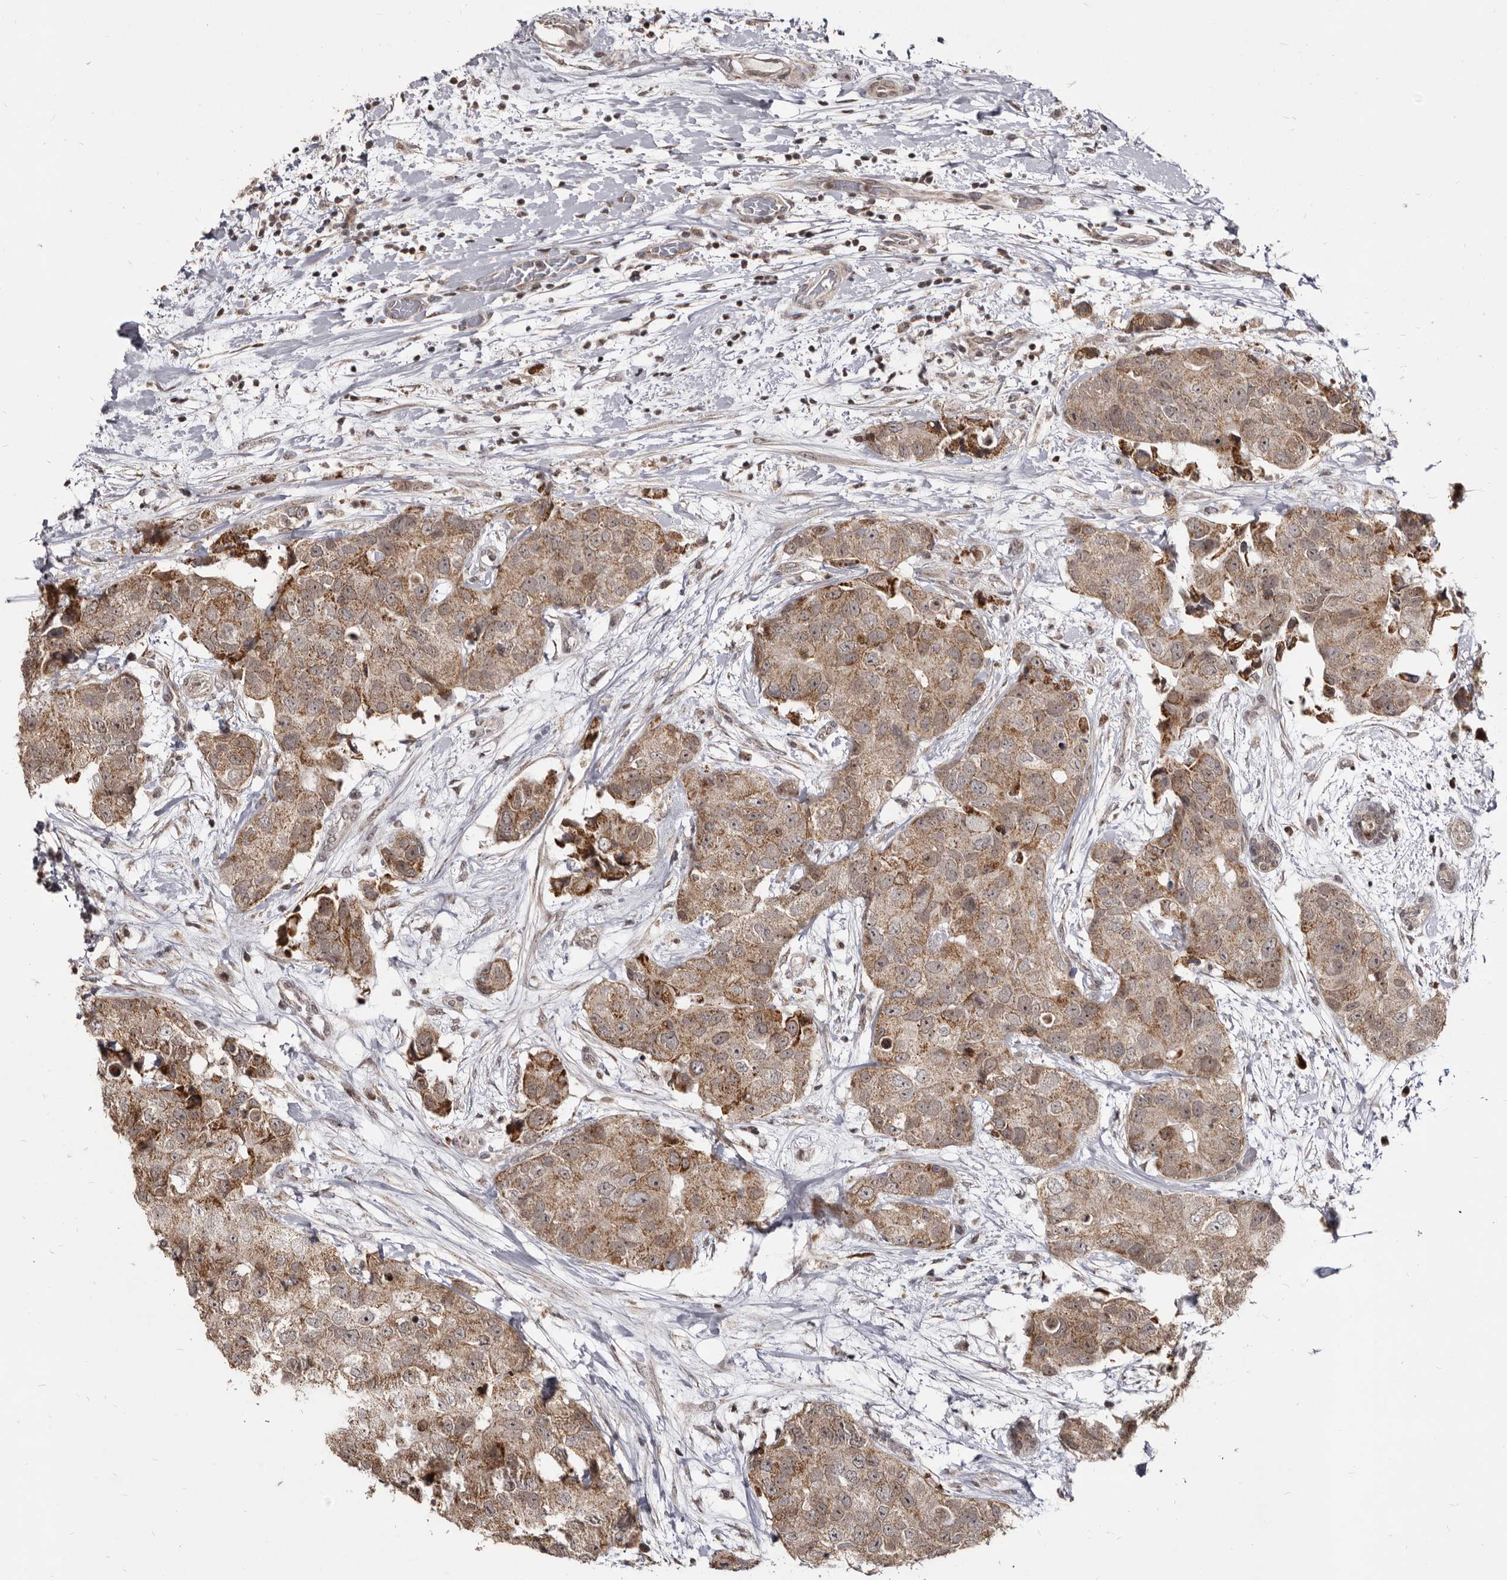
{"staining": {"intensity": "weak", "quantity": ">75%", "location": "cytoplasmic/membranous"}, "tissue": "breast cancer", "cell_type": "Tumor cells", "image_type": "cancer", "snomed": [{"axis": "morphology", "description": "Duct carcinoma"}, {"axis": "topography", "description": "Breast"}], "caption": "Protein expression by immunohistochemistry shows weak cytoplasmic/membranous positivity in approximately >75% of tumor cells in breast cancer.", "gene": "THUMPD1", "patient": {"sex": "female", "age": 62}}